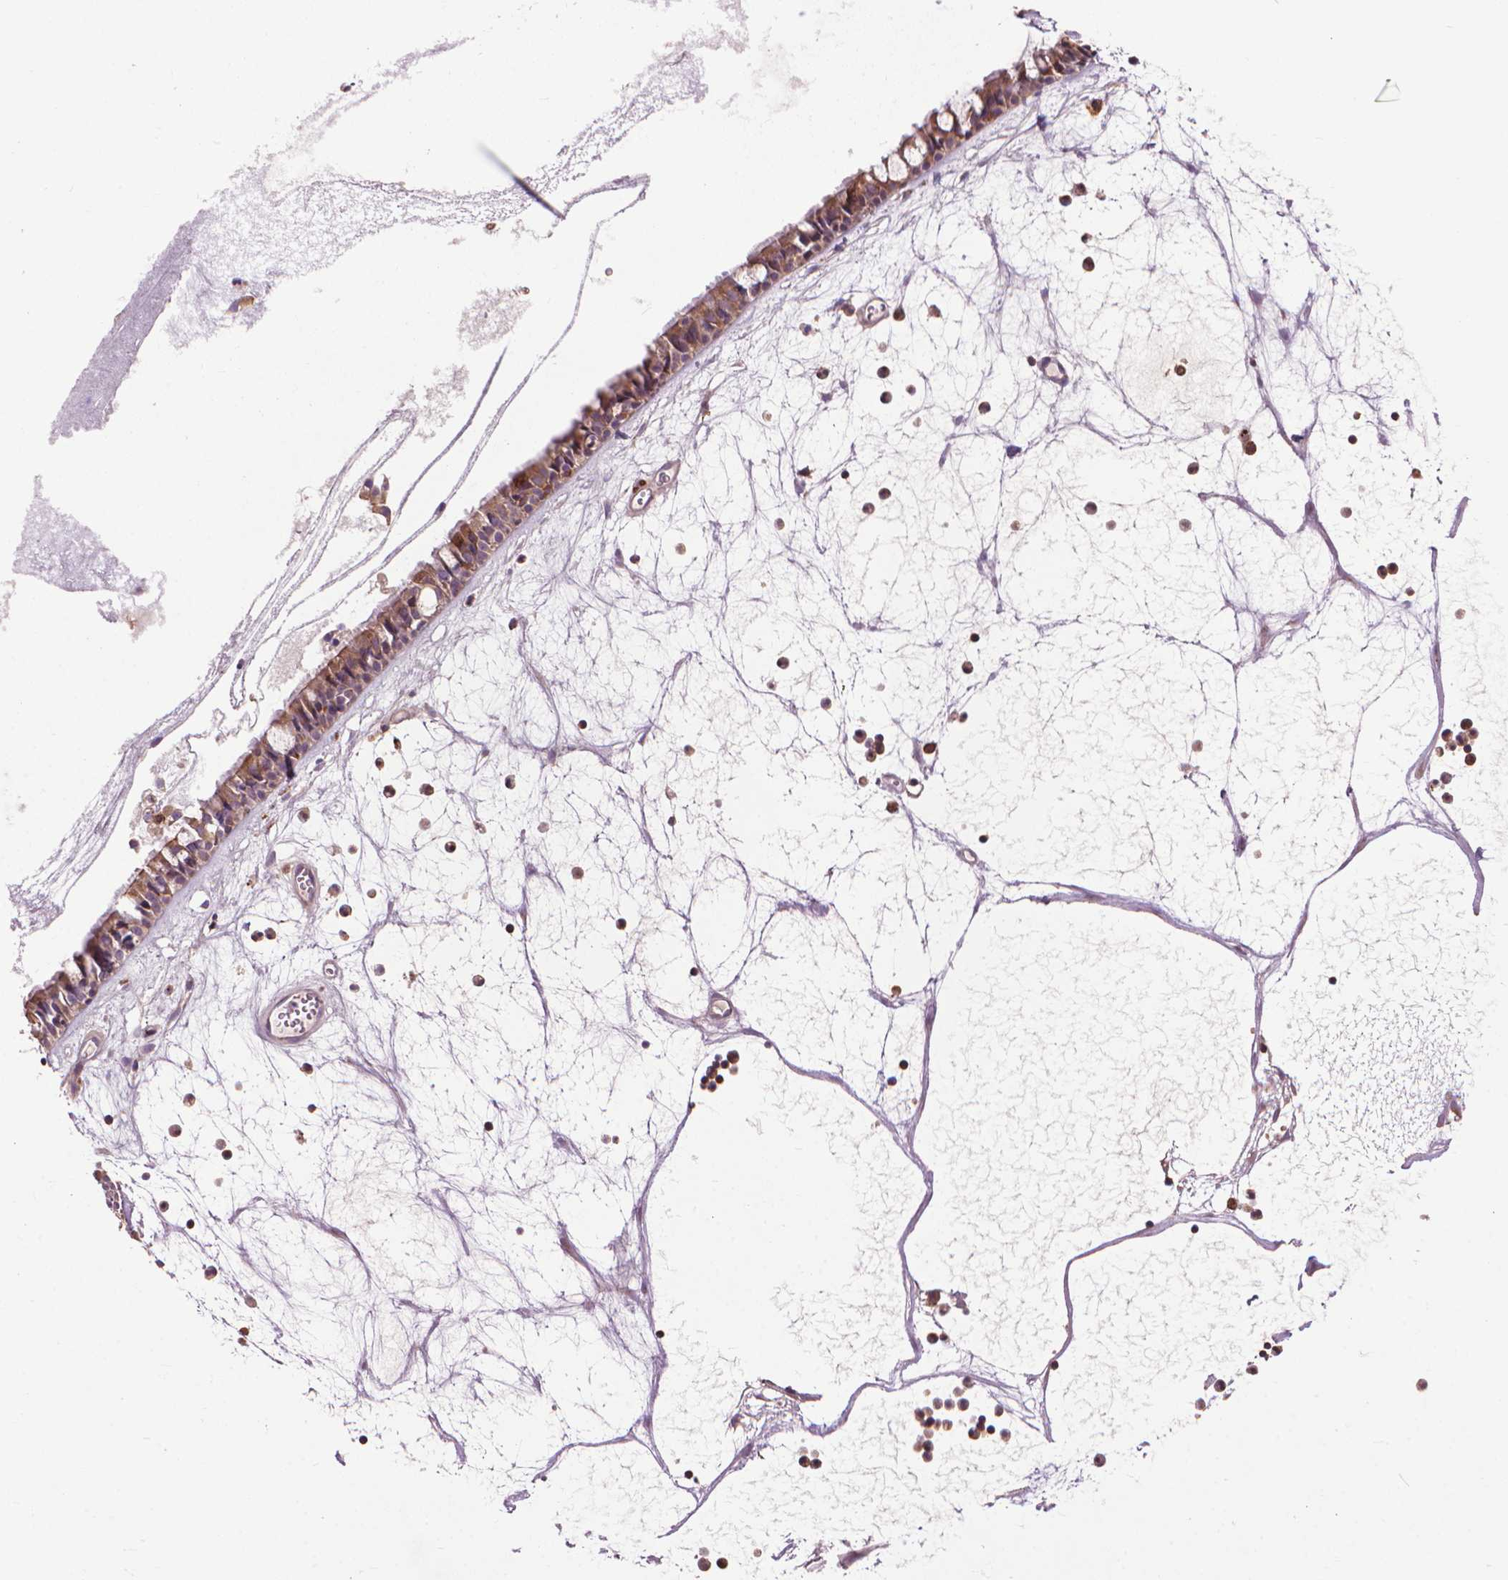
{"staining": {"intensity": "moderate", "quantity": ">75%", "location": "cytoplasmic/membranous"}, "tissue": "nasopharynx", "cell_type": "Respiratory epithelial cells", "image_type": "normal", "snomed": [{"axis": "morphology", "description": "Normal tissue, NOS"}, {"axis": "topography", "description": "Nasopharynx"}], "caption": "Unremarkable nasopharynx reveals moderate cytoplasmic/membranous positivity in about >75% of respiratory epithelial cells.", "gene": "MYH14", "patient": {"sex": "male", "age": 31}}